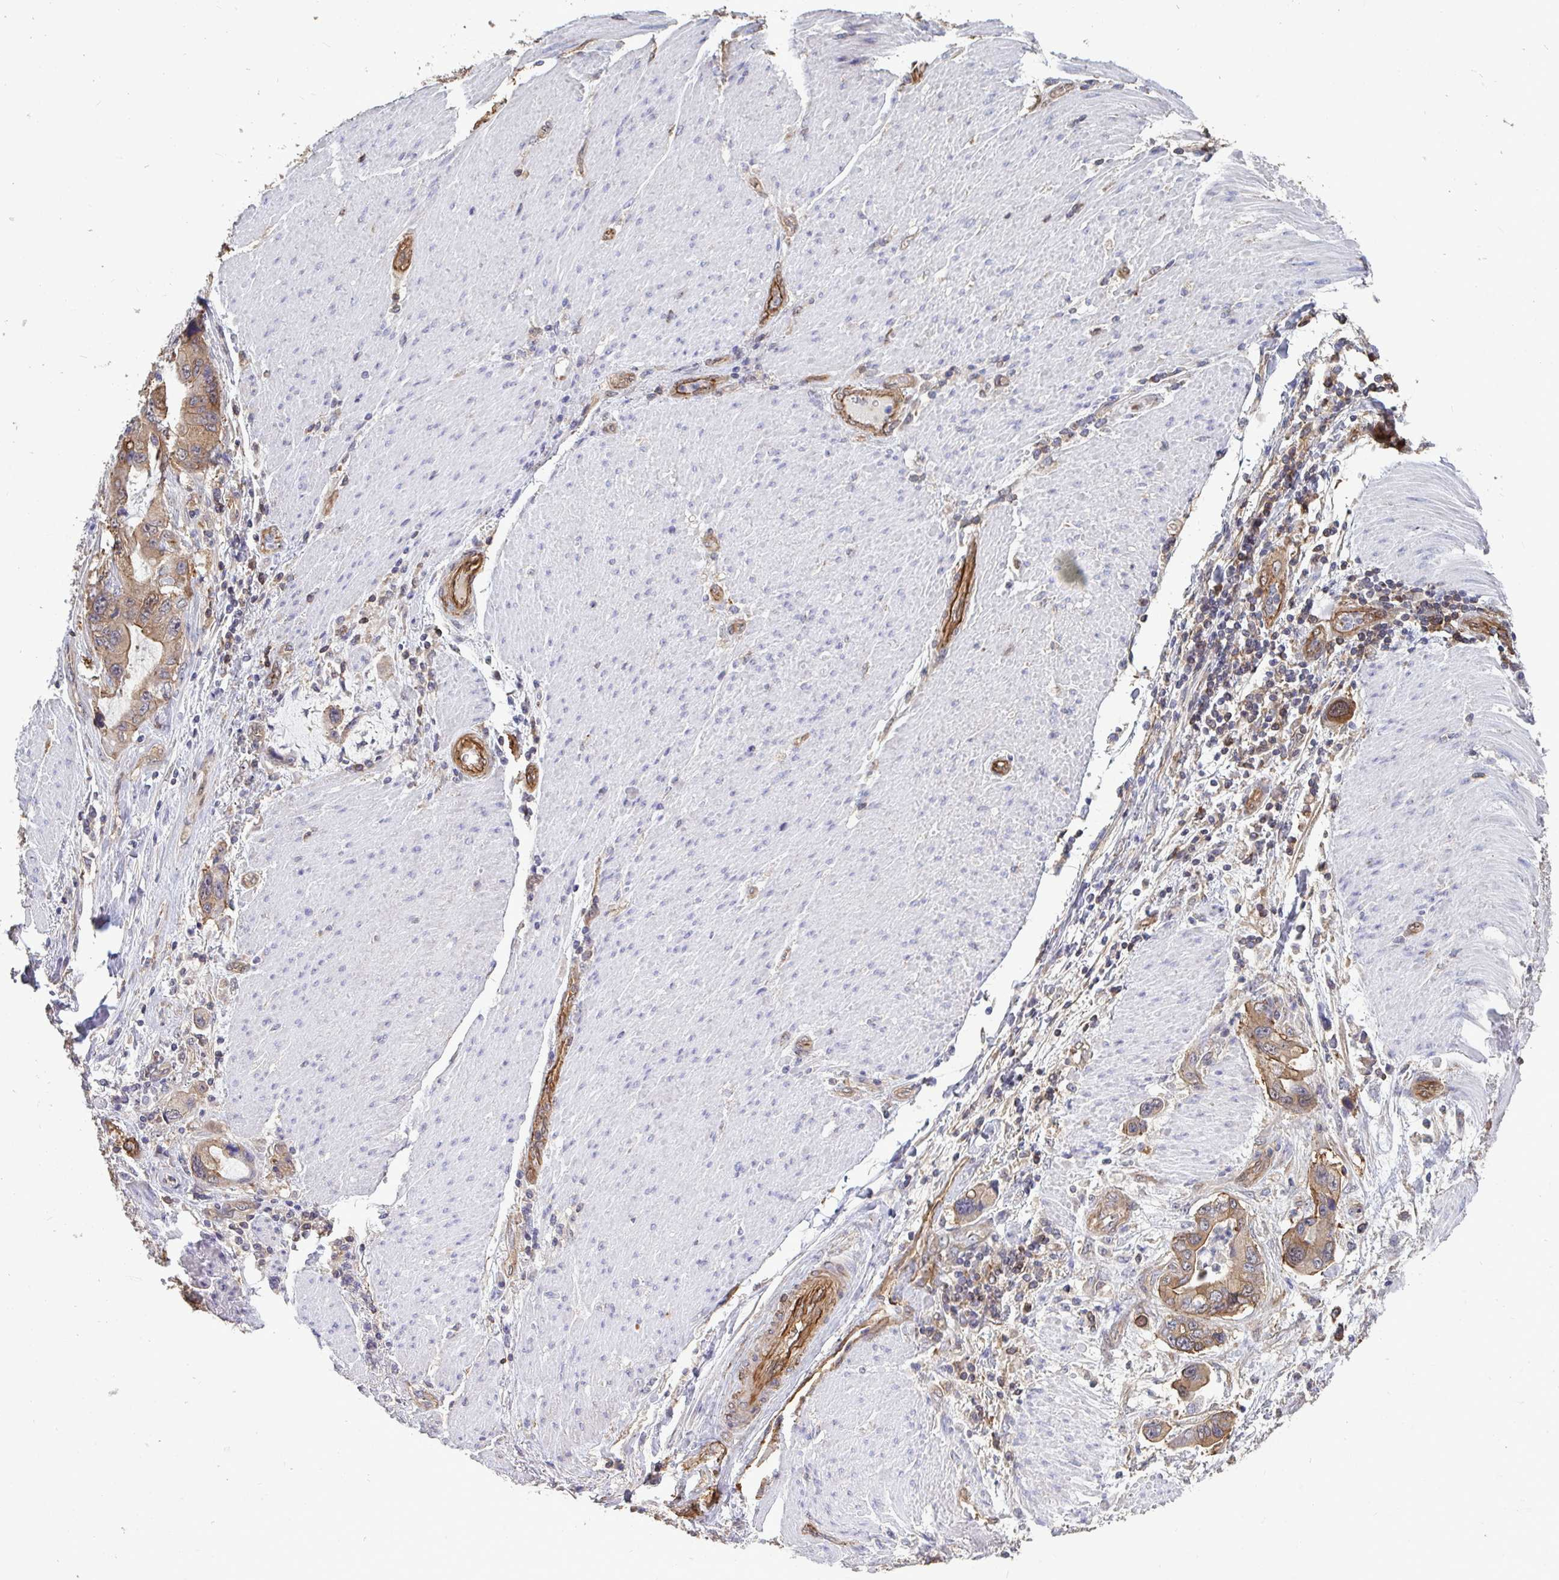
{"staining": {"intensity": "weak", "quantity": "<25%", "location": "cytoplasmic/membranous"}, "tissue": "stomach cancer", "cell_type": "Tumor cells", "image_type": "cancer", "snomed": [{"axis": "morphology", "description": "Adenocarcinoma, NOS"}, {"axis": "topography", "description": "Pancreas"}, {"axis": "topography", "description": "Stomach, upper"}], "caption": "This is a image of IHC staining of stomach cancer, which shows no positivity in tumor cells. (Stains: DAB (3,3'-diaminobenzidine) immunohistochemistry (IHC) with hematoxylin counter stain, Microscopy: brightfield microscopy at high magnification).", "gene": "ISCU", "patient": {"sex": "male", "age": 77}}